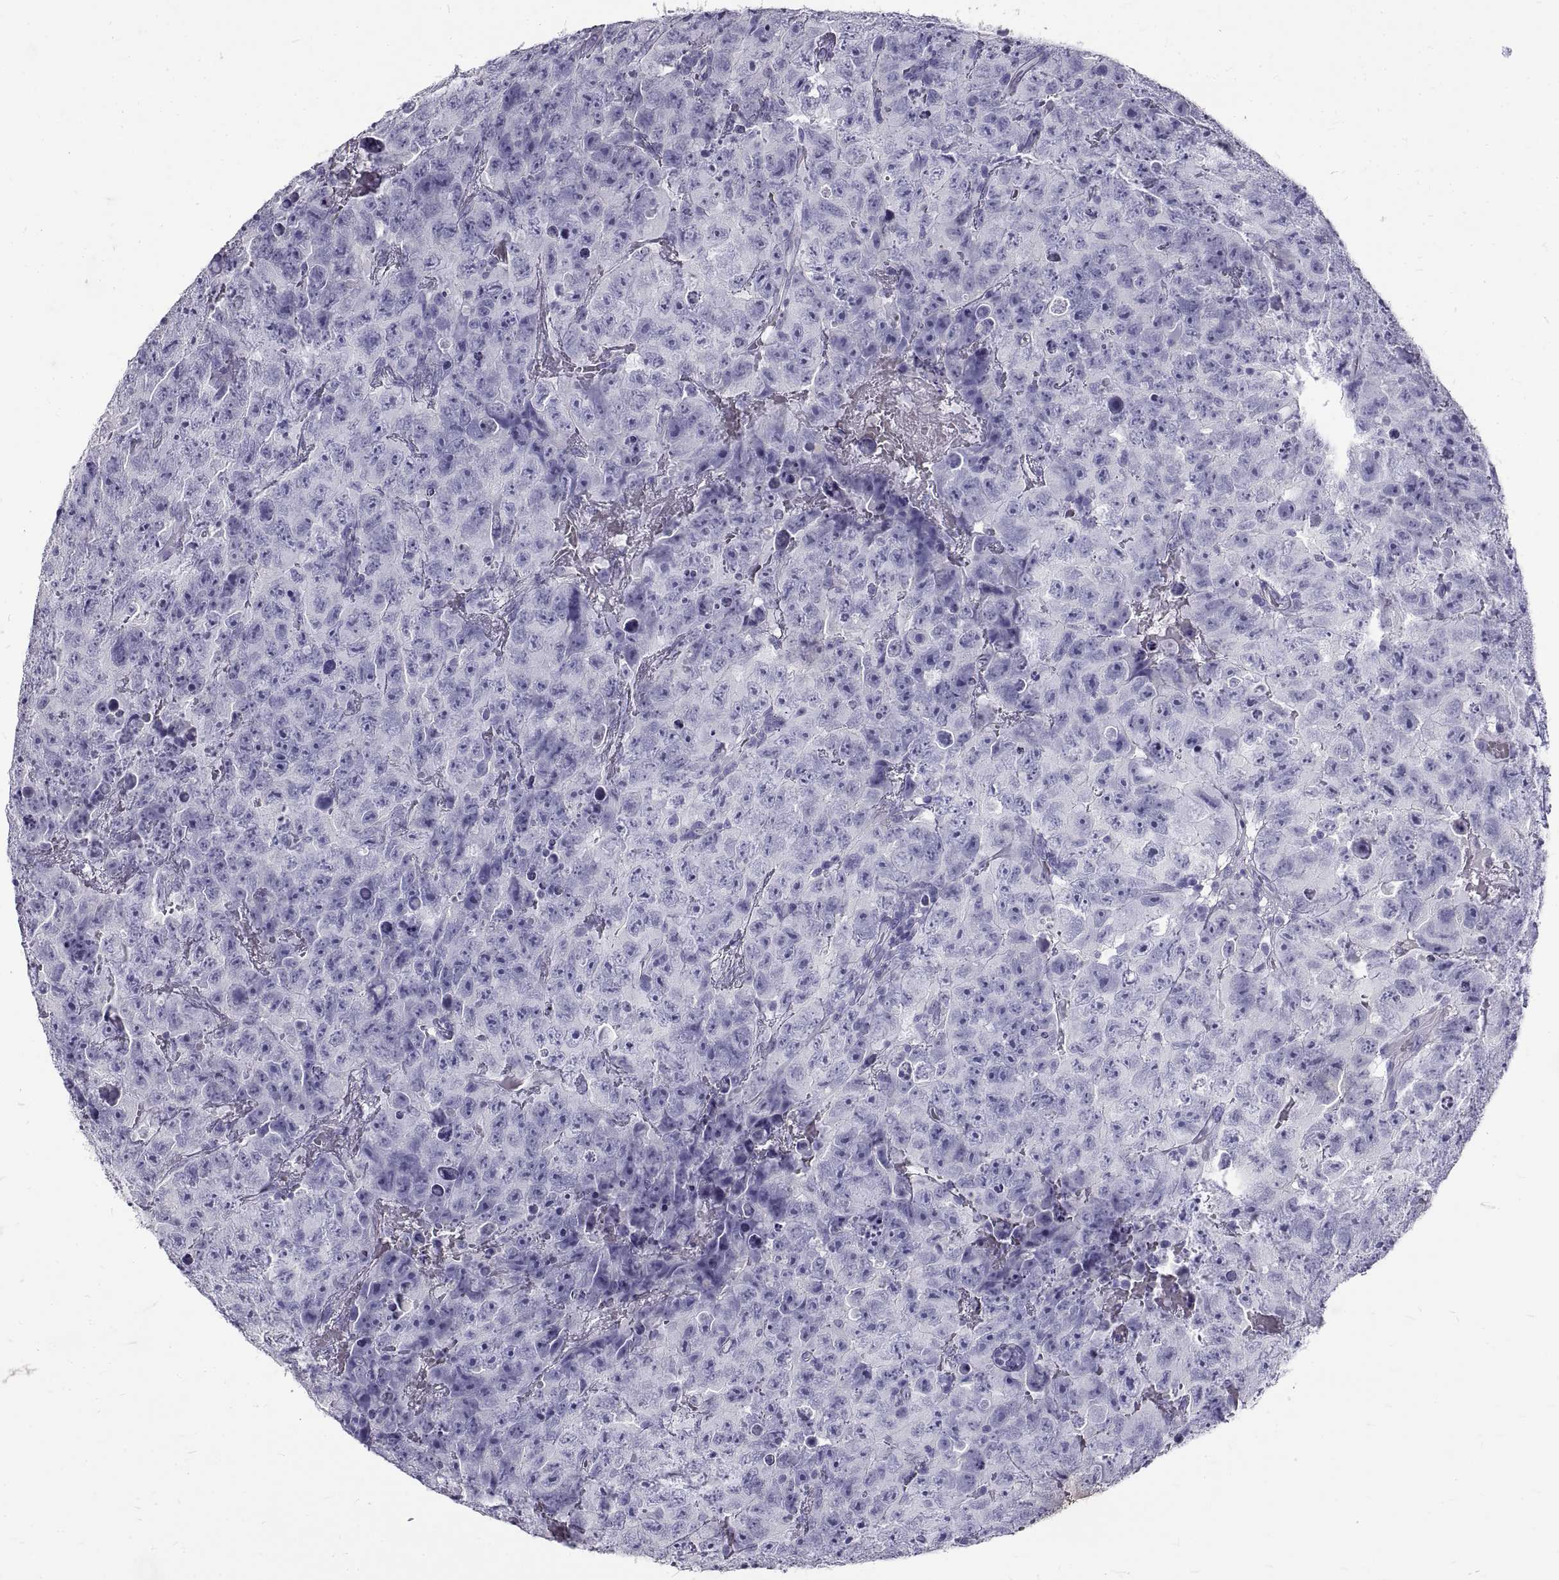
{"staining": {"intensity": "negative", "quantity": "none", "location": "none"}, "tissue": "testis cancer", "cell_type": "Tumor cells", "image_type": "cancer", "snomed": [{"axis": "morphology", "description": "Carcinoma, Embryonal, NOS"}, {"axis": "topography", "description": "Testis"}], "caption": "Tumor cells show no significant protein expression in testis embryonal carcinoma.", "gene": "GNG12", "patient": {"sex": "male", "age": 24}}